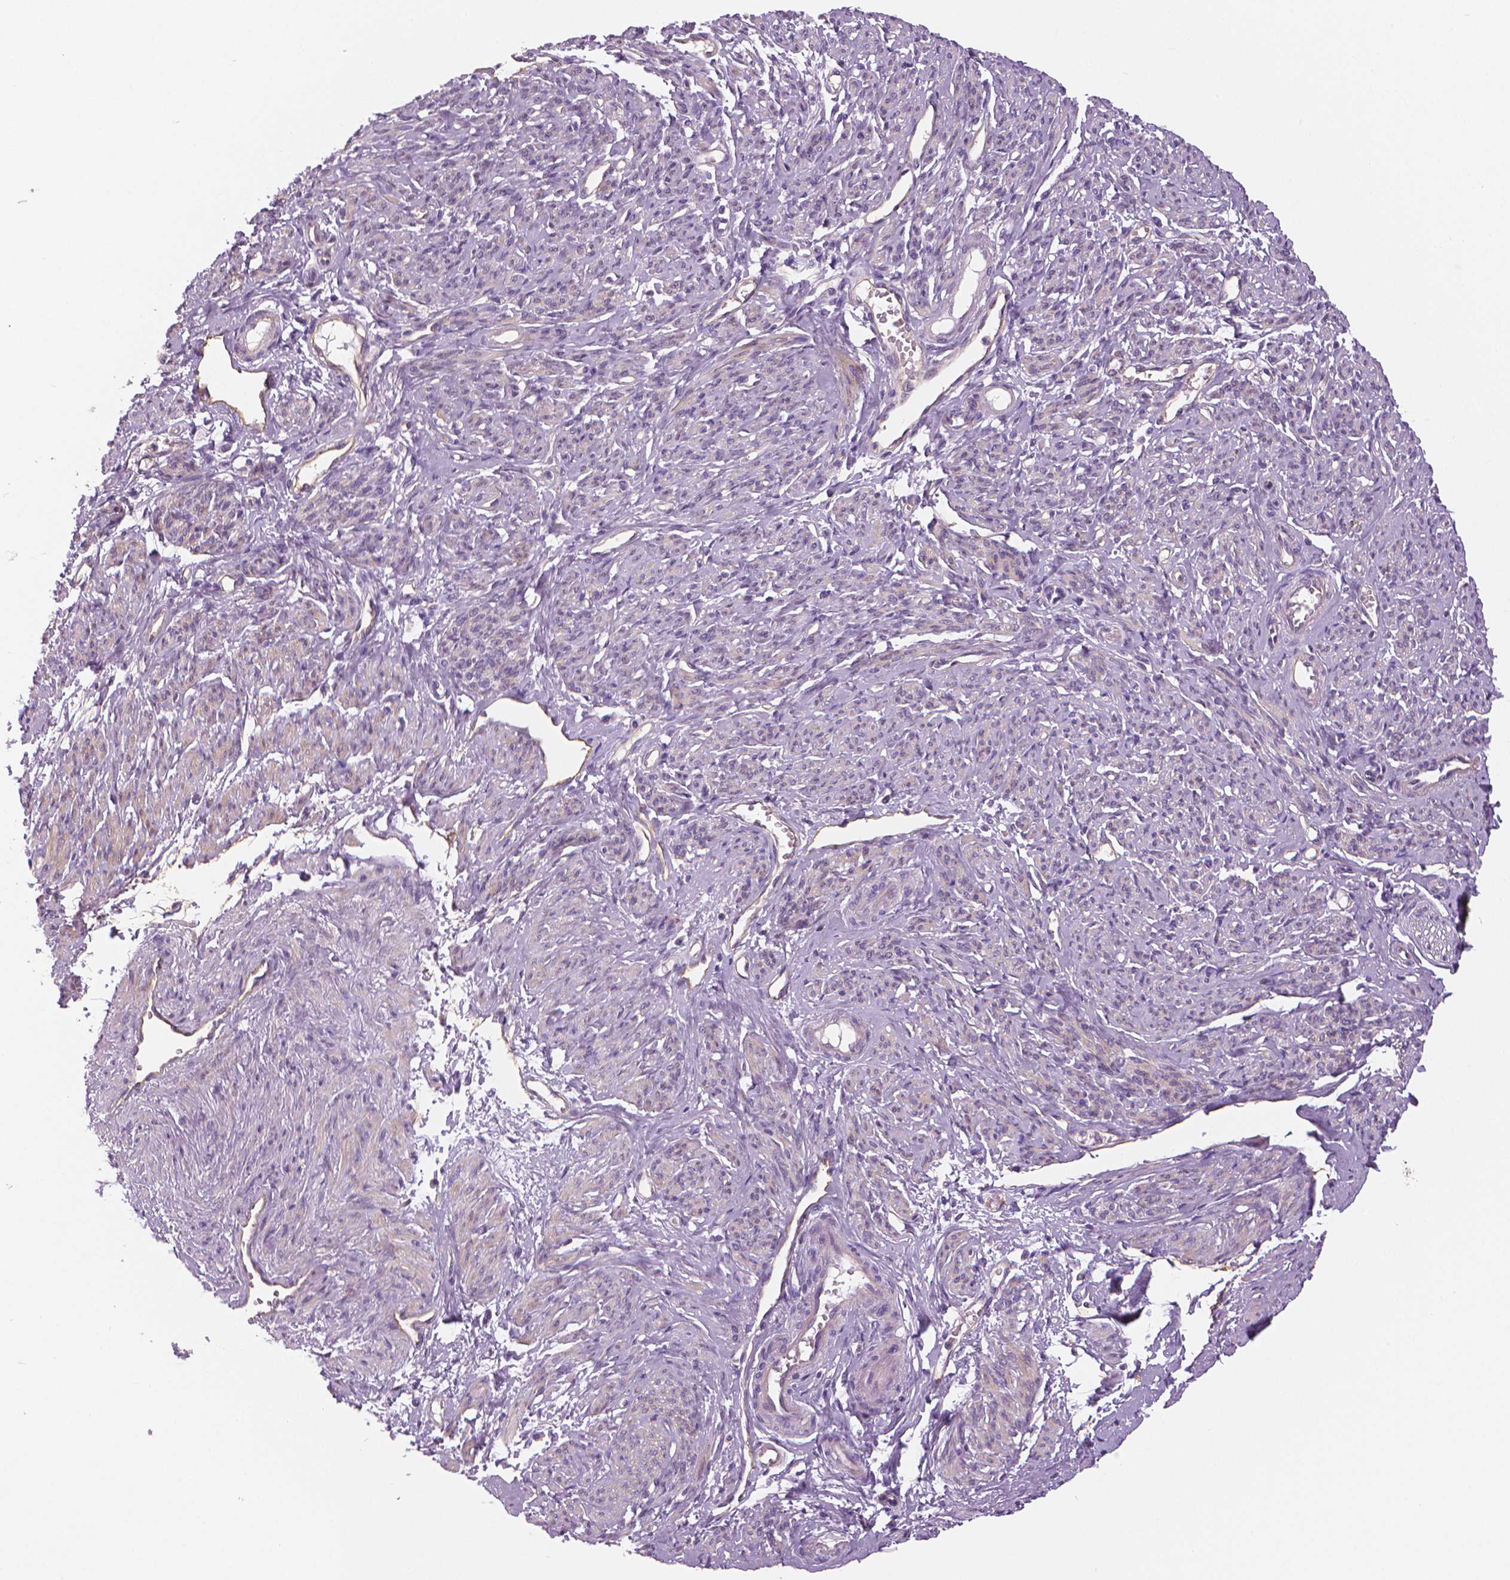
{"staining": {"intensity": "moderate", "quantity": "25%-75%", "location": "cytoplasmic/membranous"}, "tissue": "smooth muscle", "cell_type": "Smooth muscle cells", "image_type": "normal", "snomed": [{"axis": "morphology", "description": "Normal tissue, NOS"}, {"axis": "topography", "description": "Smooth muscle"}], "caption": "Immunohistochemical staining of normal human smooth muscle shows moderate cytoplasmic/membranous protein expression in approximately 25%-75% of smooth muscle cells.", "gene": "MKI67", "patient": {"sex": "female", "age": 65}}